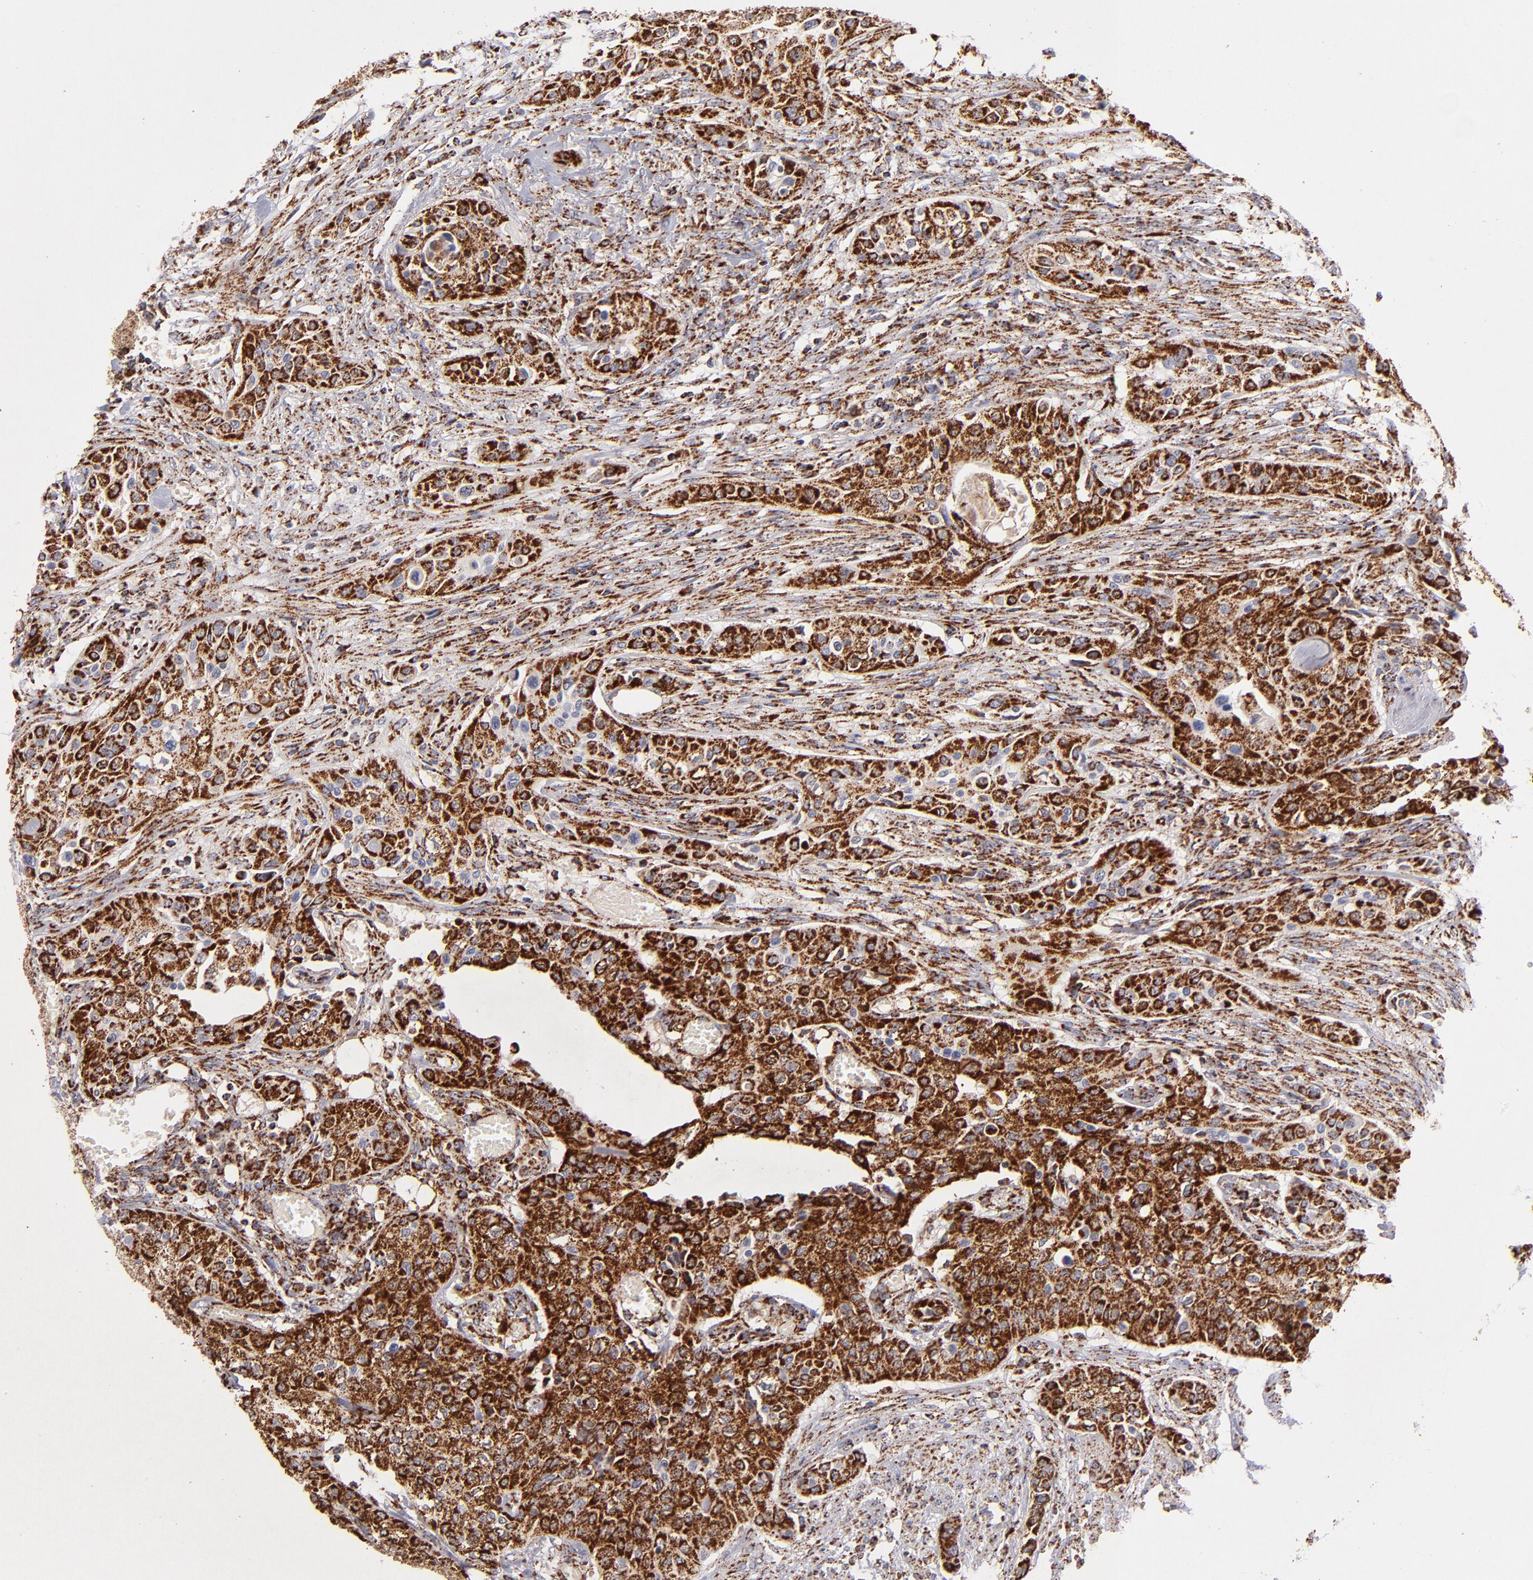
{"staining": {"intensity": "strong", "quantity": ">75%", "location": "cytoplasmic/membranous"}, "tissue": "urothelial cancer", "cell_type": "Tumor cells", "image_type": "cancer", "snomed": [{"axis": "morphology", "description": "Urothelial carcinoma, High grade"}, {"axis": "topography", "description": "Urinary bladder"}], "caption": "A brown stain highlights strong cytoplasmic/membranous expression of a protein in human urothelial cancer tumor cells.", "gene": "DLST", "patient": {"sex": "male", "age": 74}}